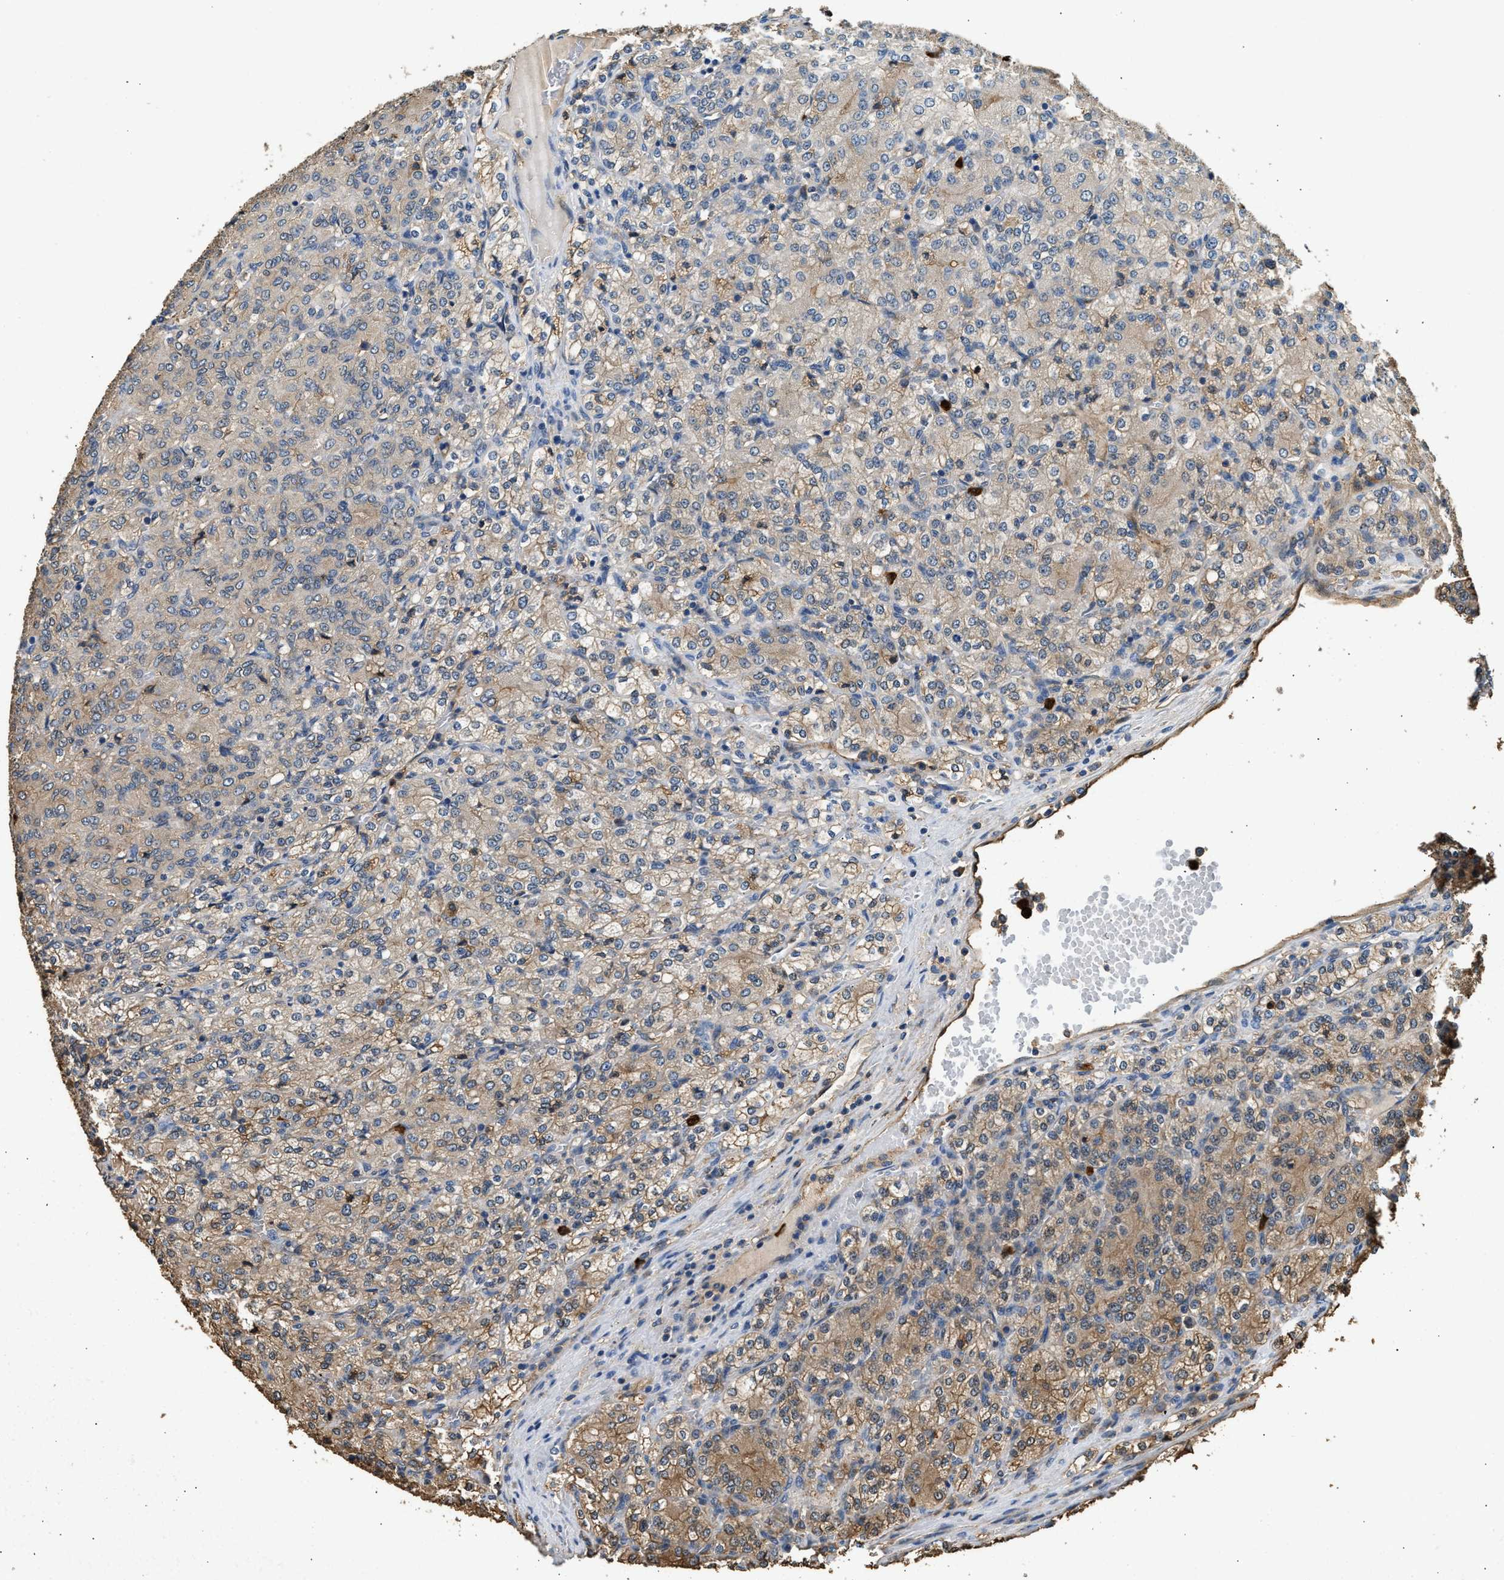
{"staining": {"intensity": "moderate", "quantity": "25%-75%", "location": "cytoplasmic/membranous"}, "tissue": "renal cancer", "cell_type": "Tumor cells", "image_type": "cancer", "snomed": [{"axis": "morphology", "description": "Adenocarcinoma, NOS"}, {"axis": "topography", "description": "Kidney"}], "caption": "Immunohistochemical staining of renal cancer displays moderate cytoplasmic/membranous protein positivity in about 25%-75% of tumor cells.", "gene": "ANXA3", "patient": {"sex": "male", "age": 77}}